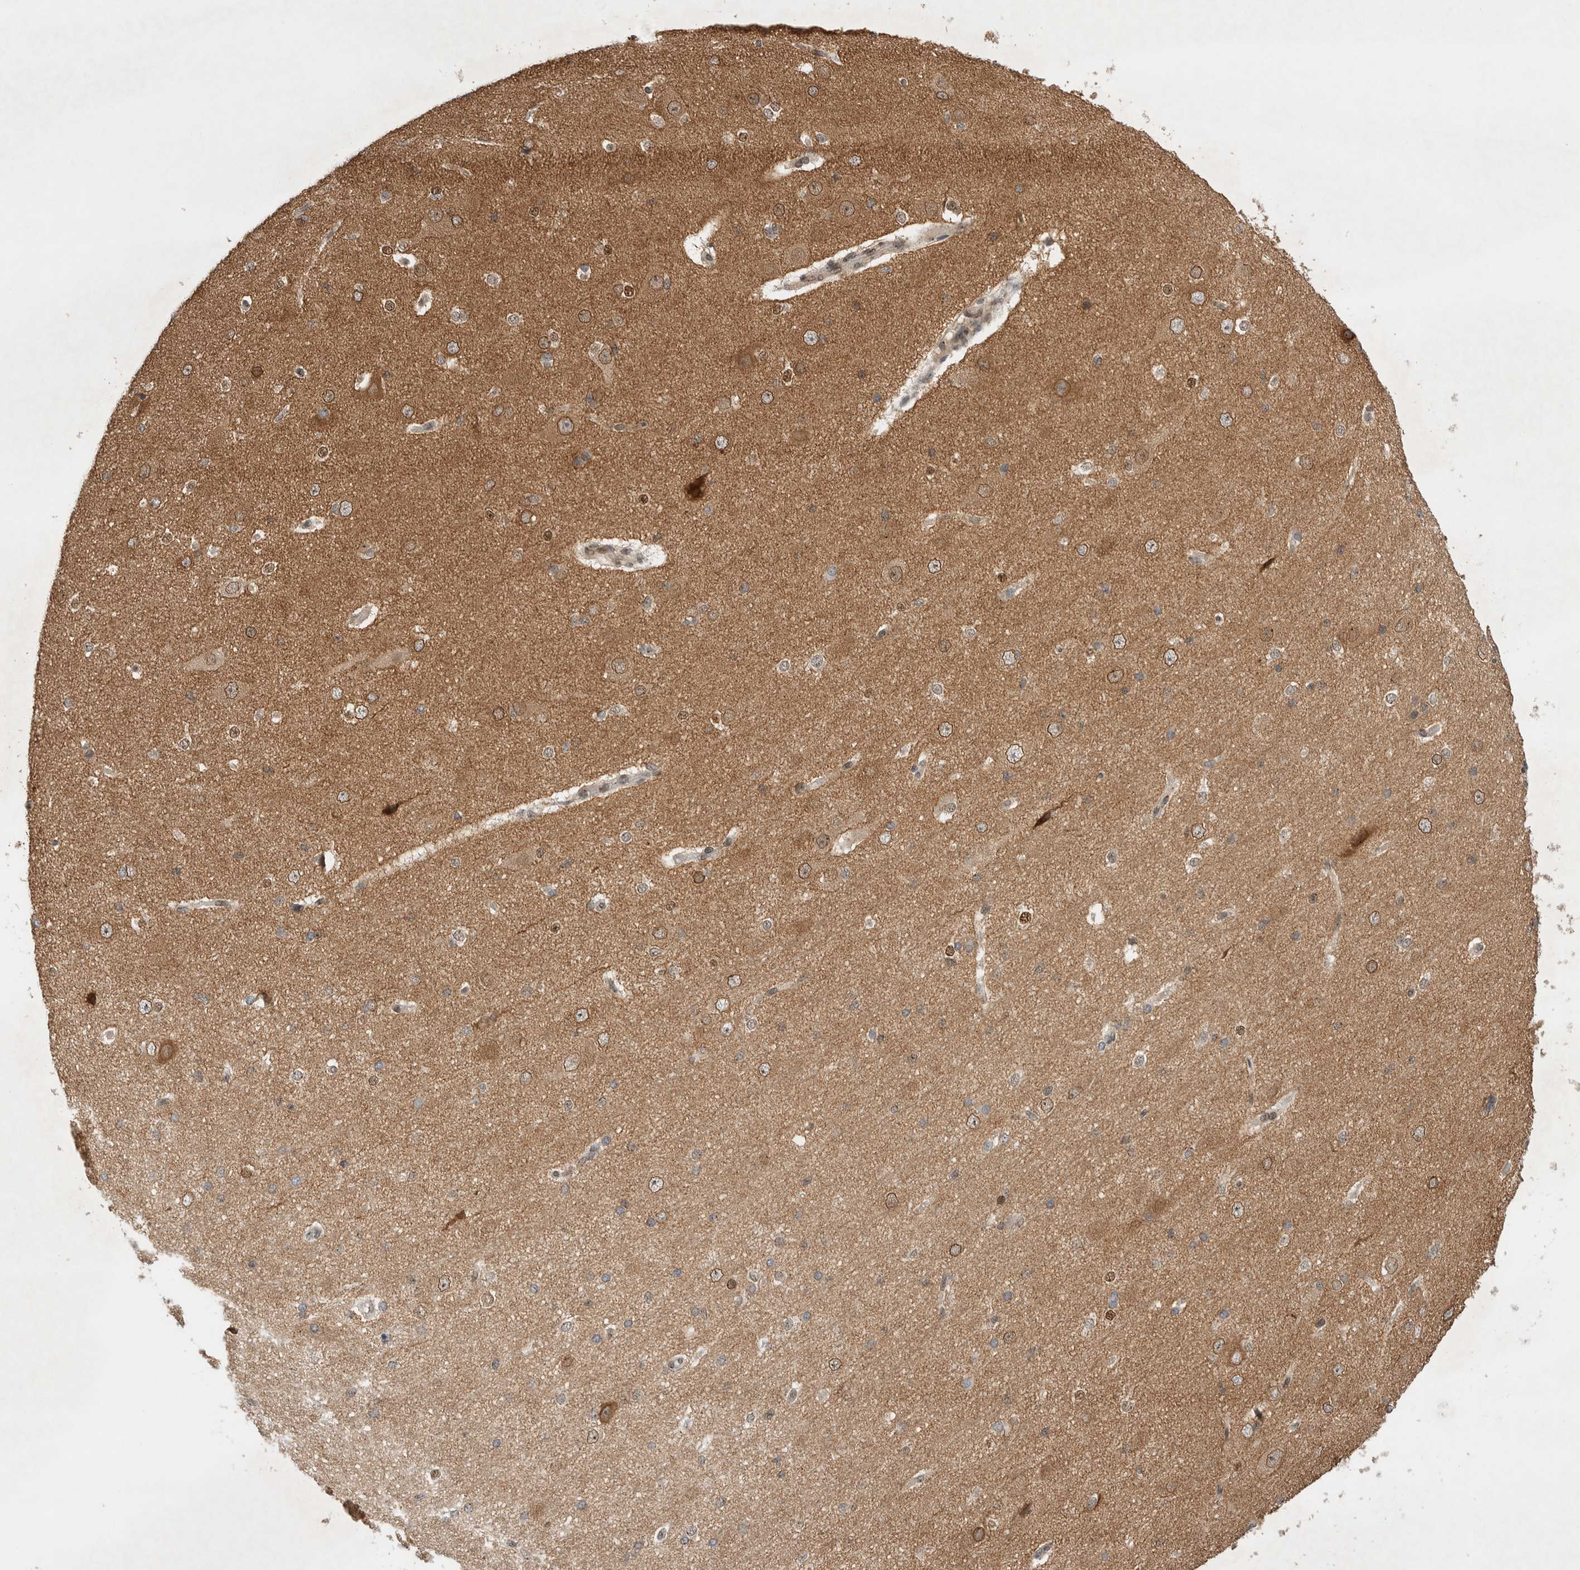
{"staining": {"intensity": "weak", "quantity": ">75%", "location": "cytoplasmic/membranous,nuclear"}, "tissue": "cerebral cortex", "cell_type": "Endothelial cells", "image_type": "normal", "snomed": [{"axis": "morphology", "description": "Normal tissue, NOS"}, {"axis": "morphology", "description": "Developmental malformation"}, {"axis": "topography", "description": "Cerebral cortex"}], "caption": "A low amount of weak cytoplasmic/membranous,nuclear expression is present in approximately >75% of endothelial cells in unremarkable cerebral cortex.", "gene": "LEMD3", "patient": {"sex": "female", "age": 30}}